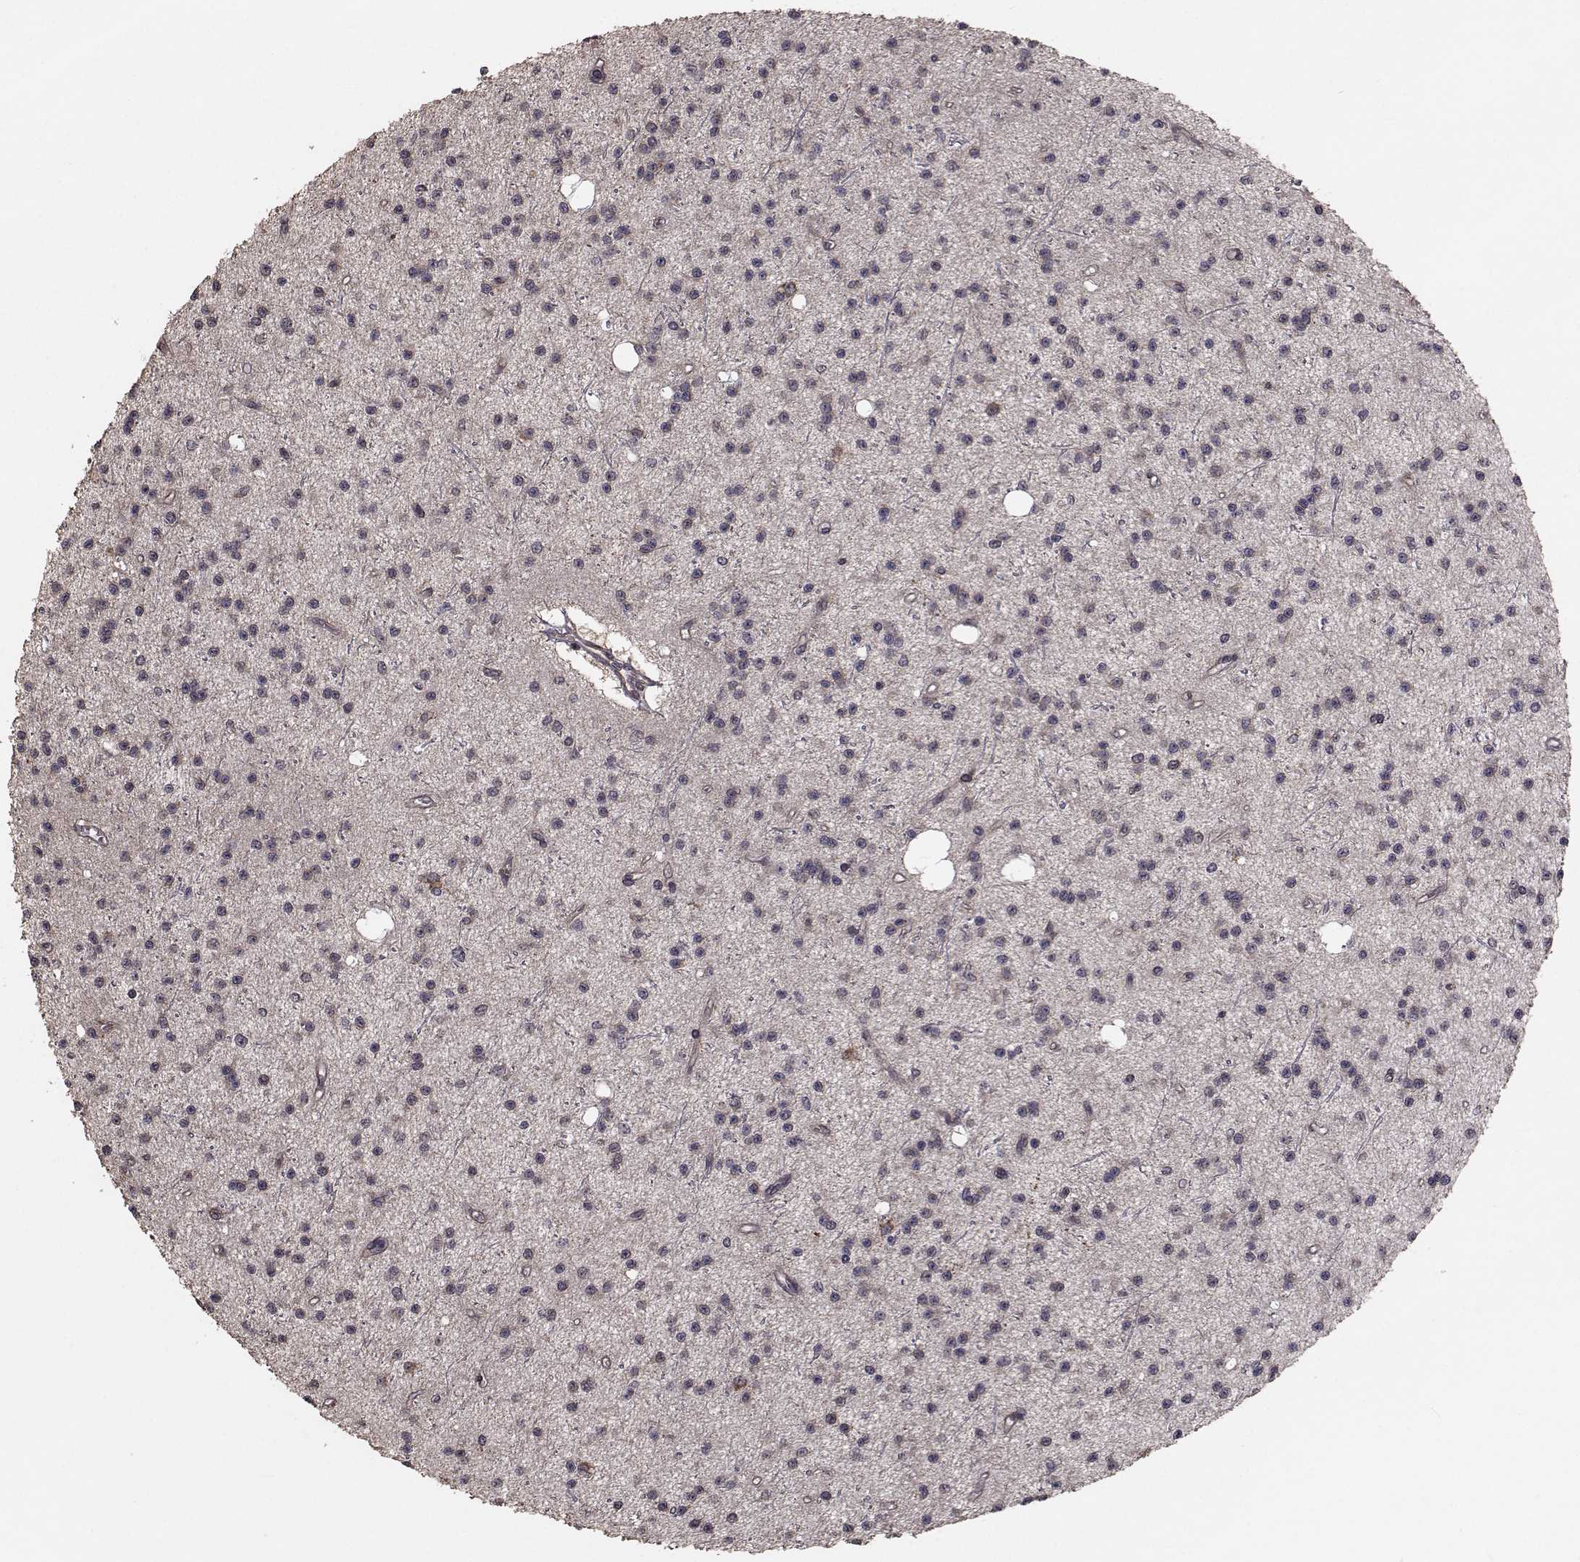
{"staining": {"intensity": "negative", "quantity": "none", "location": "none"}, "tissue": "glioma", "cell_type": "Tumor cells", "image_type": "cancer", "snomed": [{"axis": "morphology", "description": "Glioma, malignant, Low grade"}, {"axis": "topography", "description": "Brain"}], "caption": "A high-resolution micrograph shows immunohistochemistry staining of glioma, which exhibits no significant staining in tumor cells.", "gene": "TRIP10", "patient": {"sex": "male", "age": 27}}